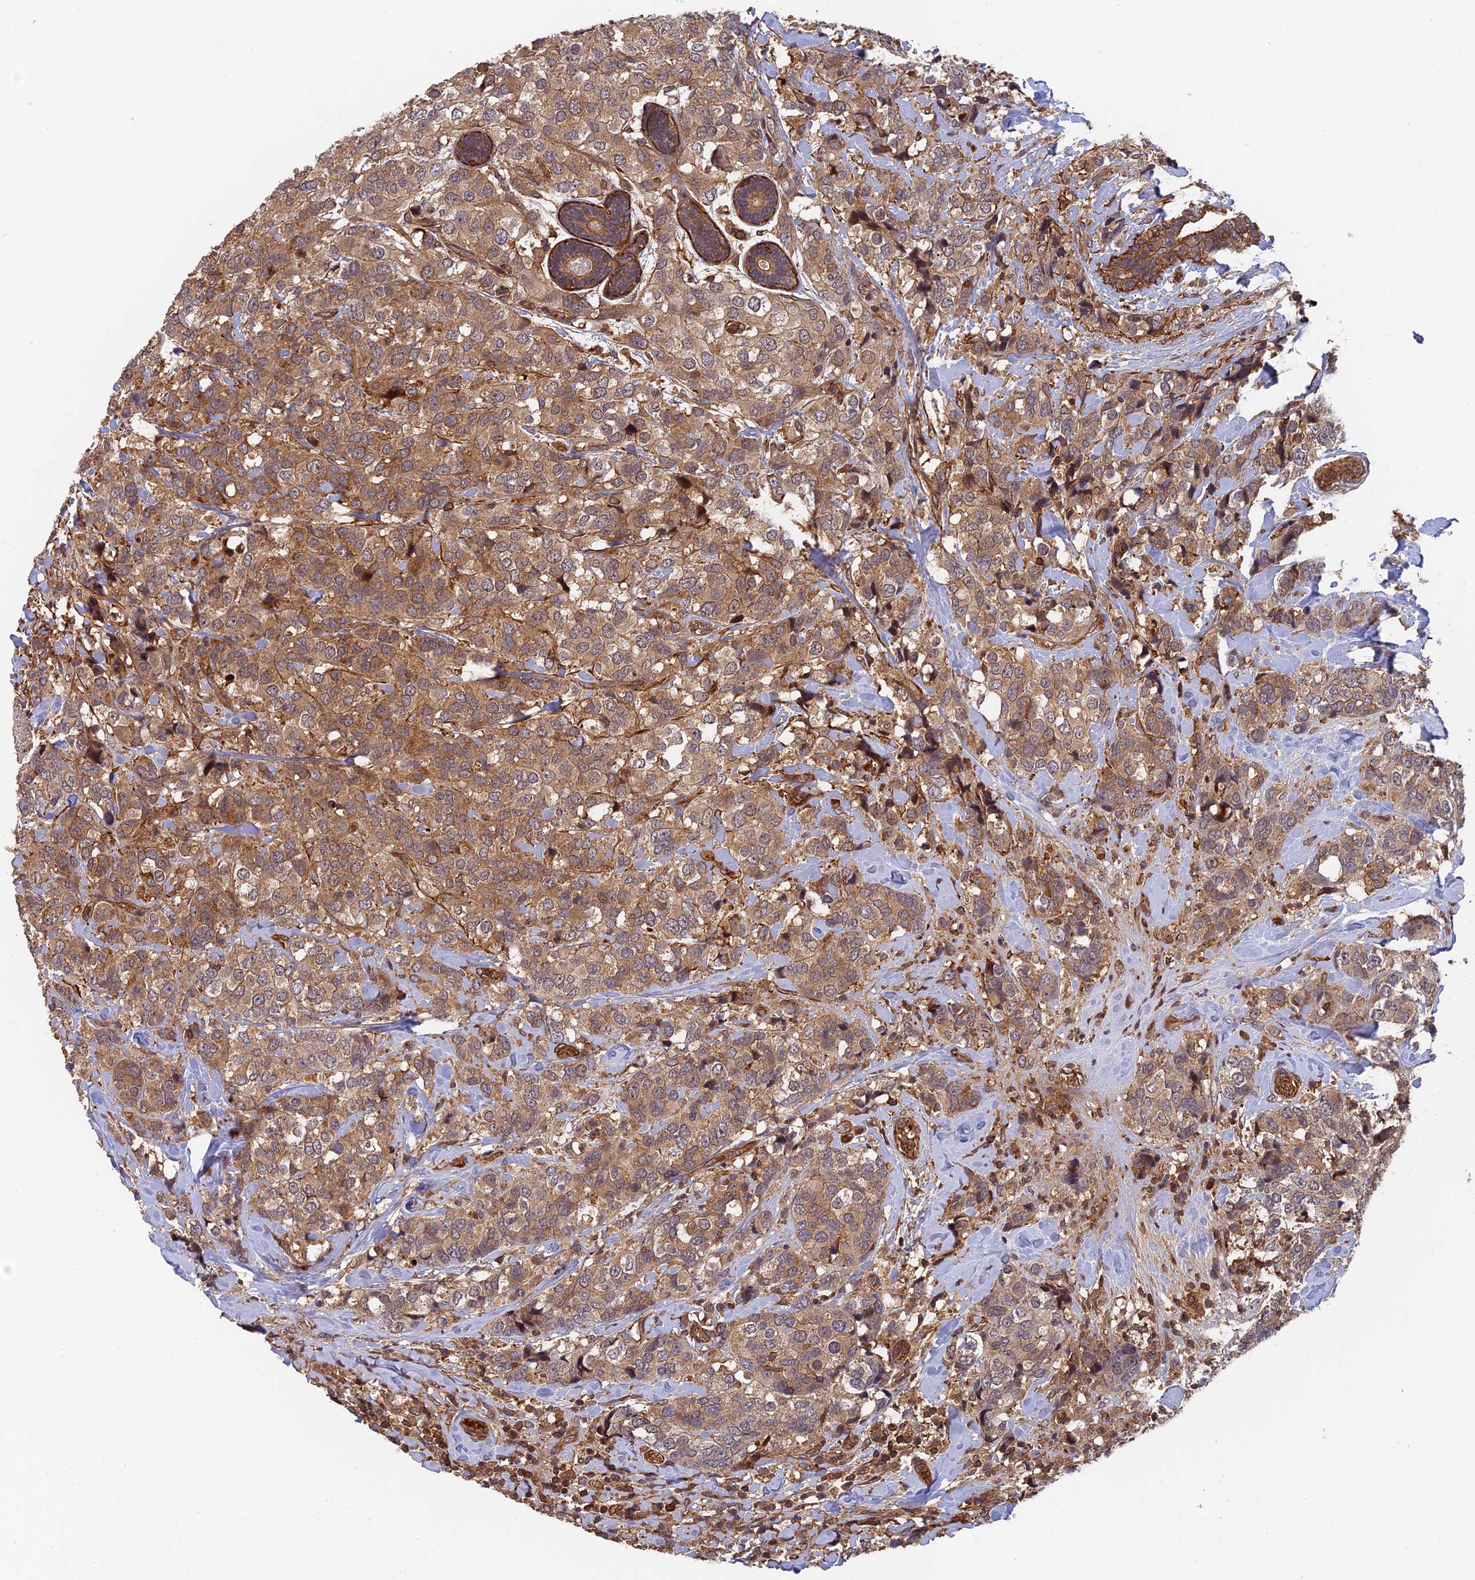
{"staining": {"intensity": "moderate", "quantity": ">75%", "location": "cytoplasmic/membranous"}, "tissue": "breast cancer", "cell_type": "Tumor cells", "image_type": "cancer", "snomed": [{"axis": "morphology", "description": "Lobular carcinoma"}, {"axis": "topography", "description": "Breast"}], "caption": "Moderate cytoplasmic/membranous staining is appreciated in about >75% of tumor cells in breast cancer (lobular carcinoma). Nuclei are stained in blue.", "gene": "OSBPL1A", "patient": {"sex": "female", "age": 59}}